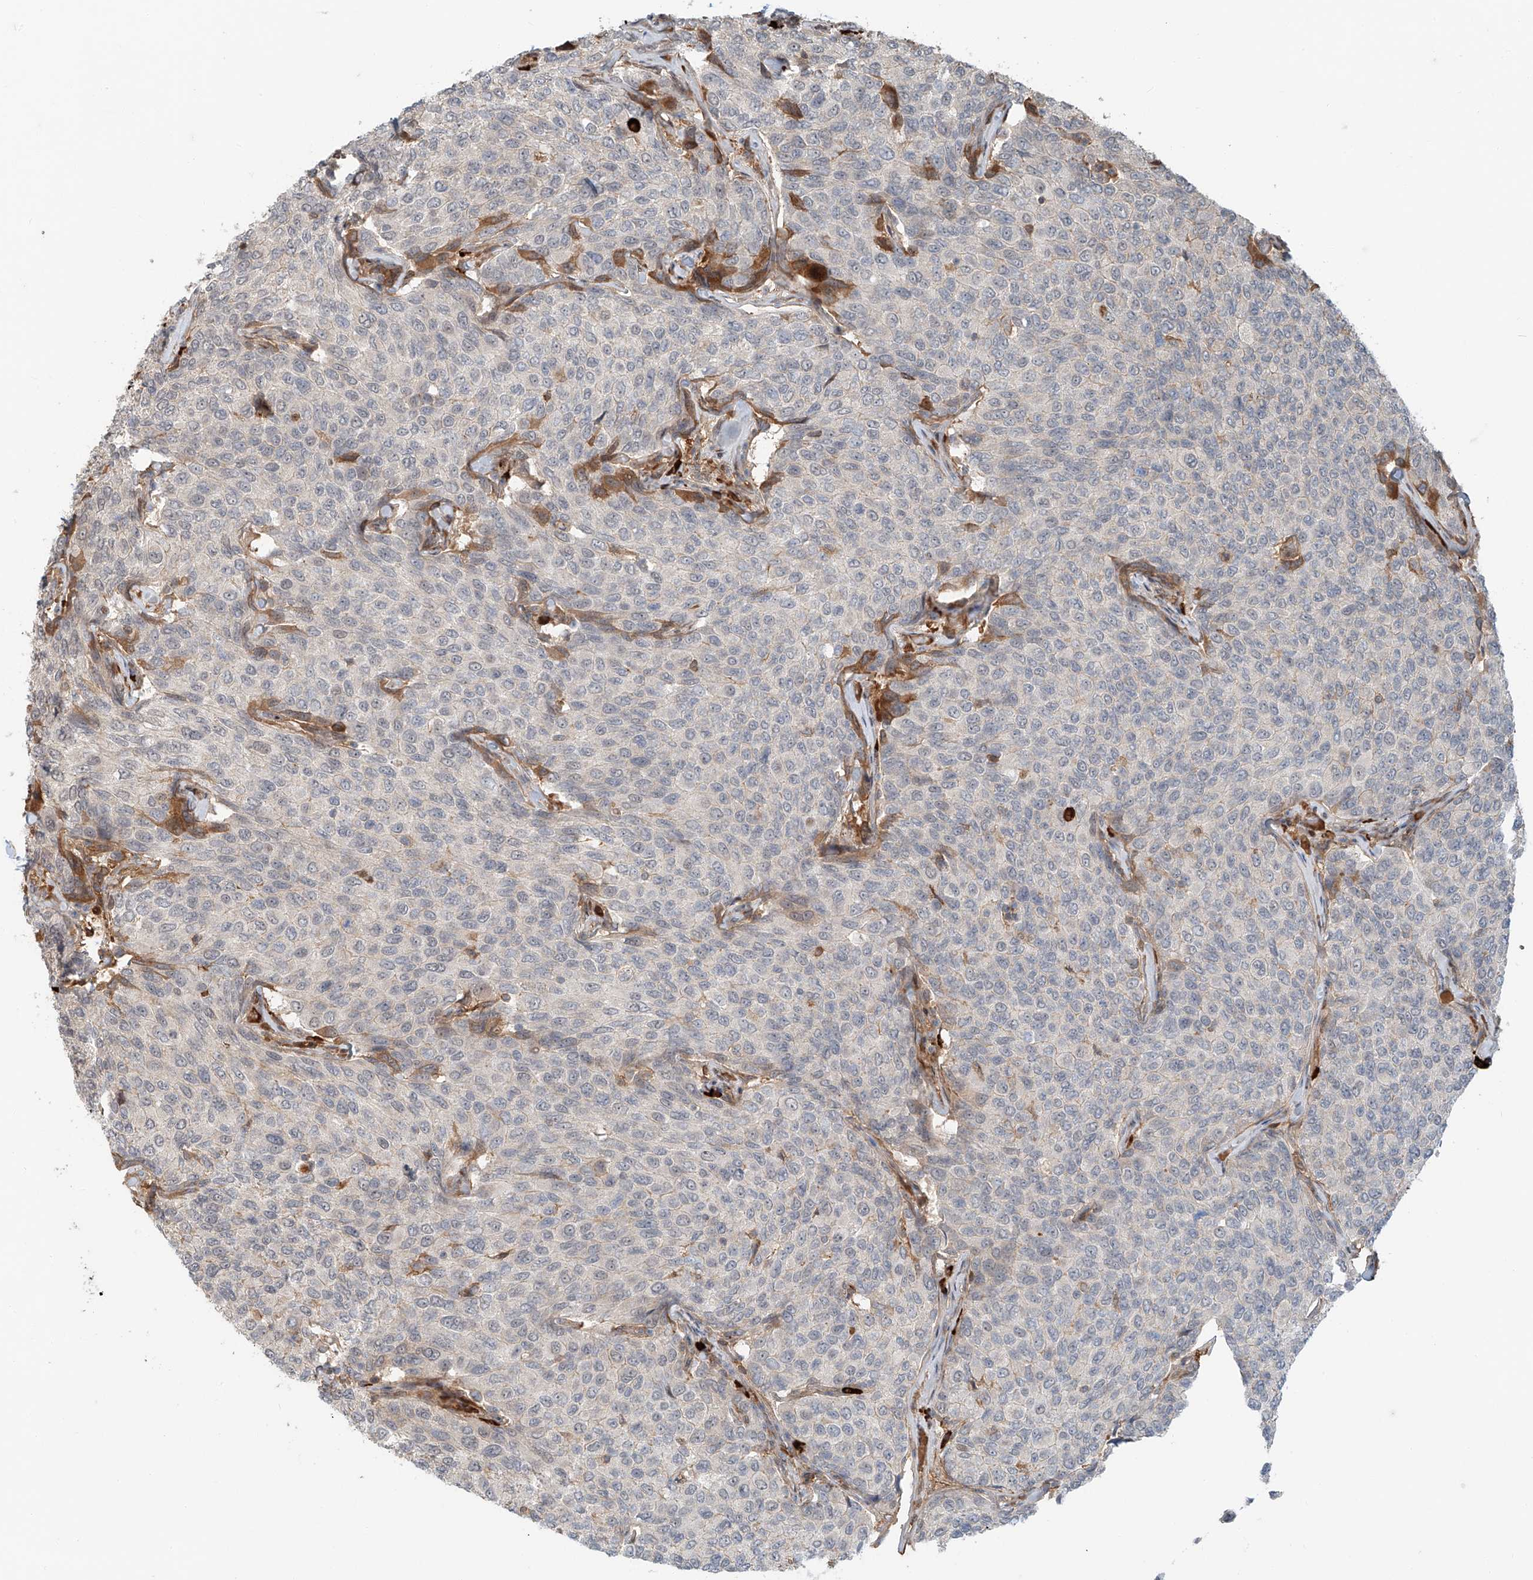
{"staining": {"intensity": "negative", "quantity": "none", "location": "none"}, "tissue": "breast cancer", "cell_type": "Tumor cells", "image_type": "cancer", "snomed": [{"axis": "morphology", "description": "Duct carcinoma"}, {"axis": "topography", "description": "Breast"}], "caption": "Tumor cells are negative for brown protein staining in intraductal carcinoma (breast). (DAB immunohistochemistry with hematoxylin counter stain).", "gene": "CEP162", "patient": {"sex": "female", "age": 55}}